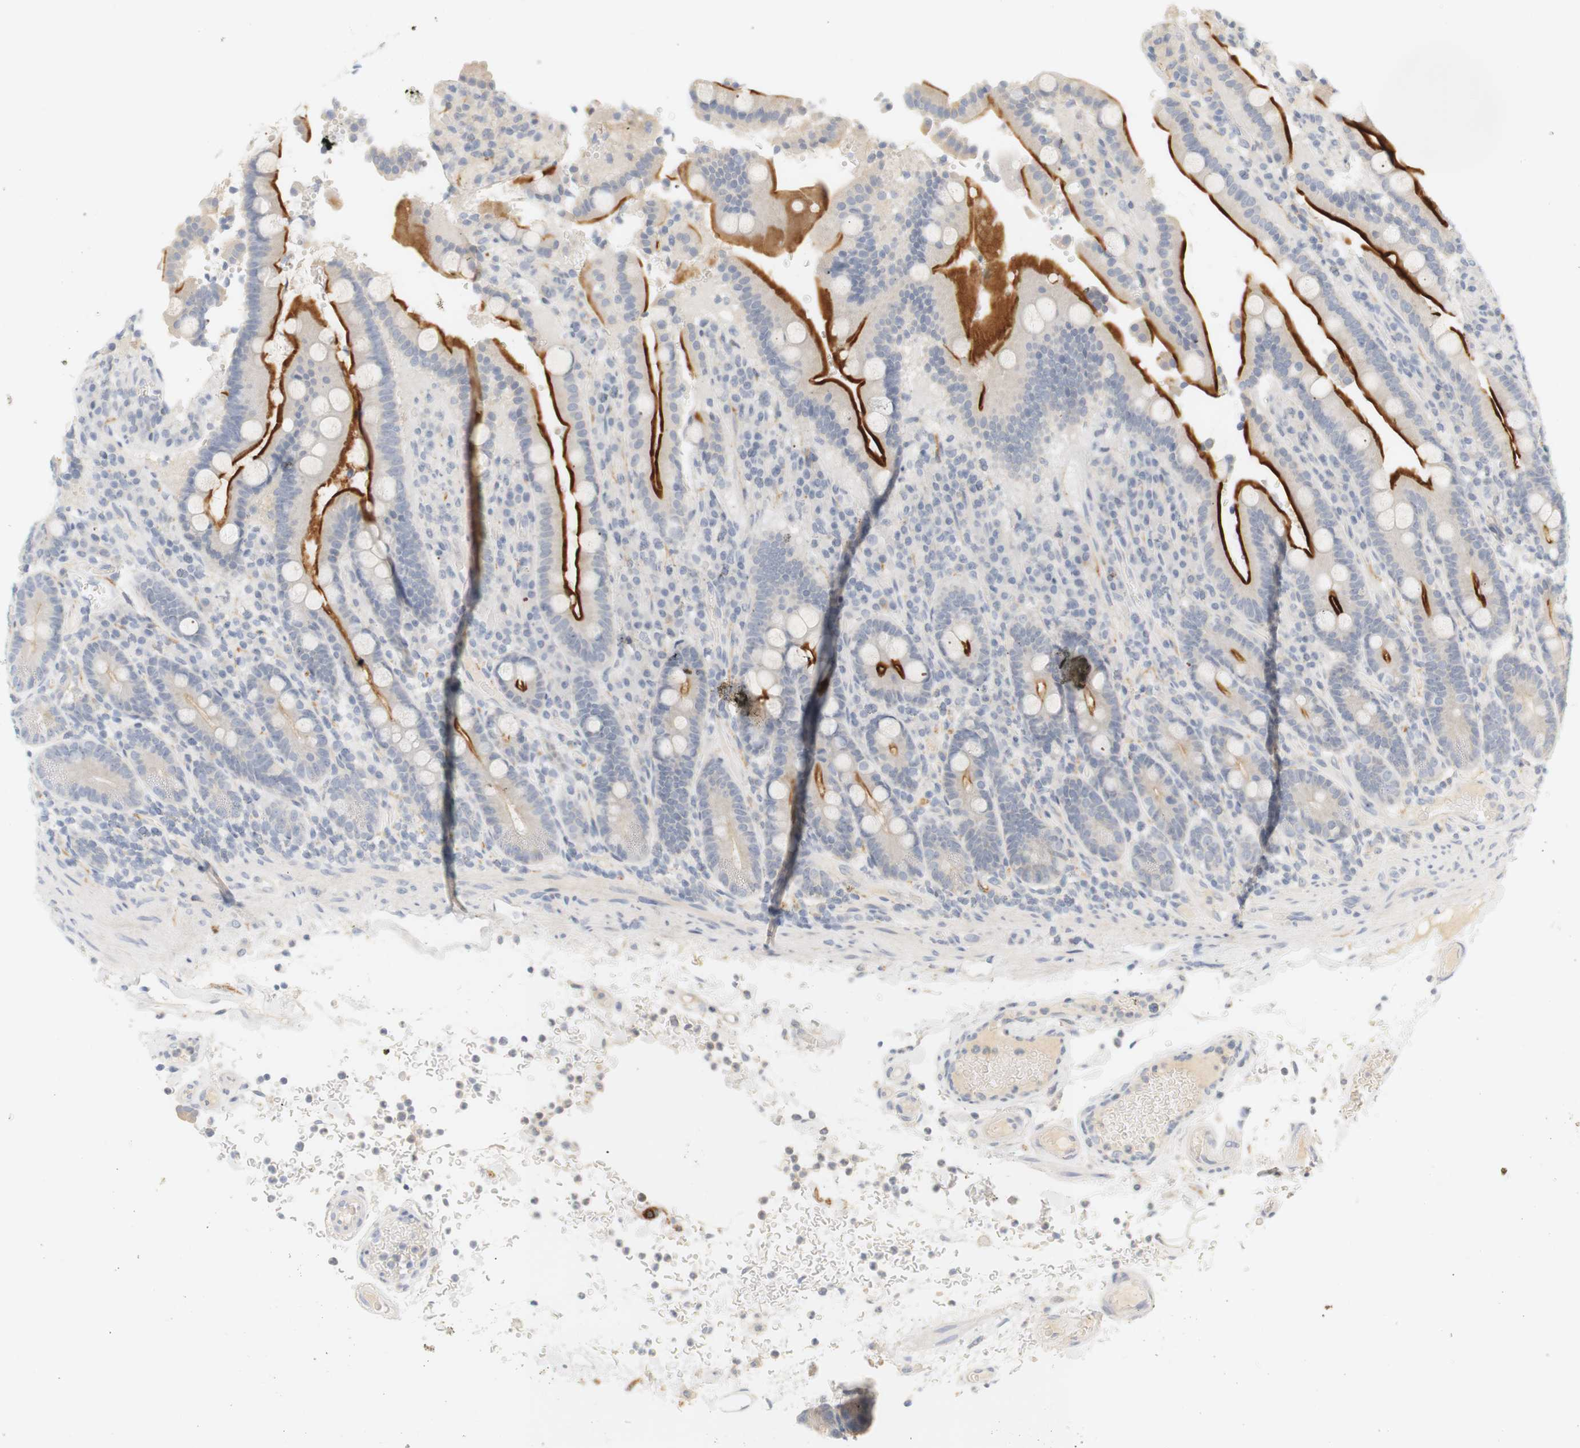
{"staining": {"intensity": "strong", "quantity": ">75%", "location": "cytoplasmic/membranous"}, "tissue": "duodenum", "cell_type": "Glandular cells", "image_type": "normal", "snomed": [{"axis": "morphology", "description": "Normal tissue, NOS"}, {"axis": "topography", "description": "Small intestine, NOS"}], "caption": "An IHC image of benign tissue is shown. Protein staining in brown shows strong cytoplasmic/membranous positivity in duodenum within glandular cells.", "gene": "RTN3", "patient": {"sex": "female", "age": 71}}